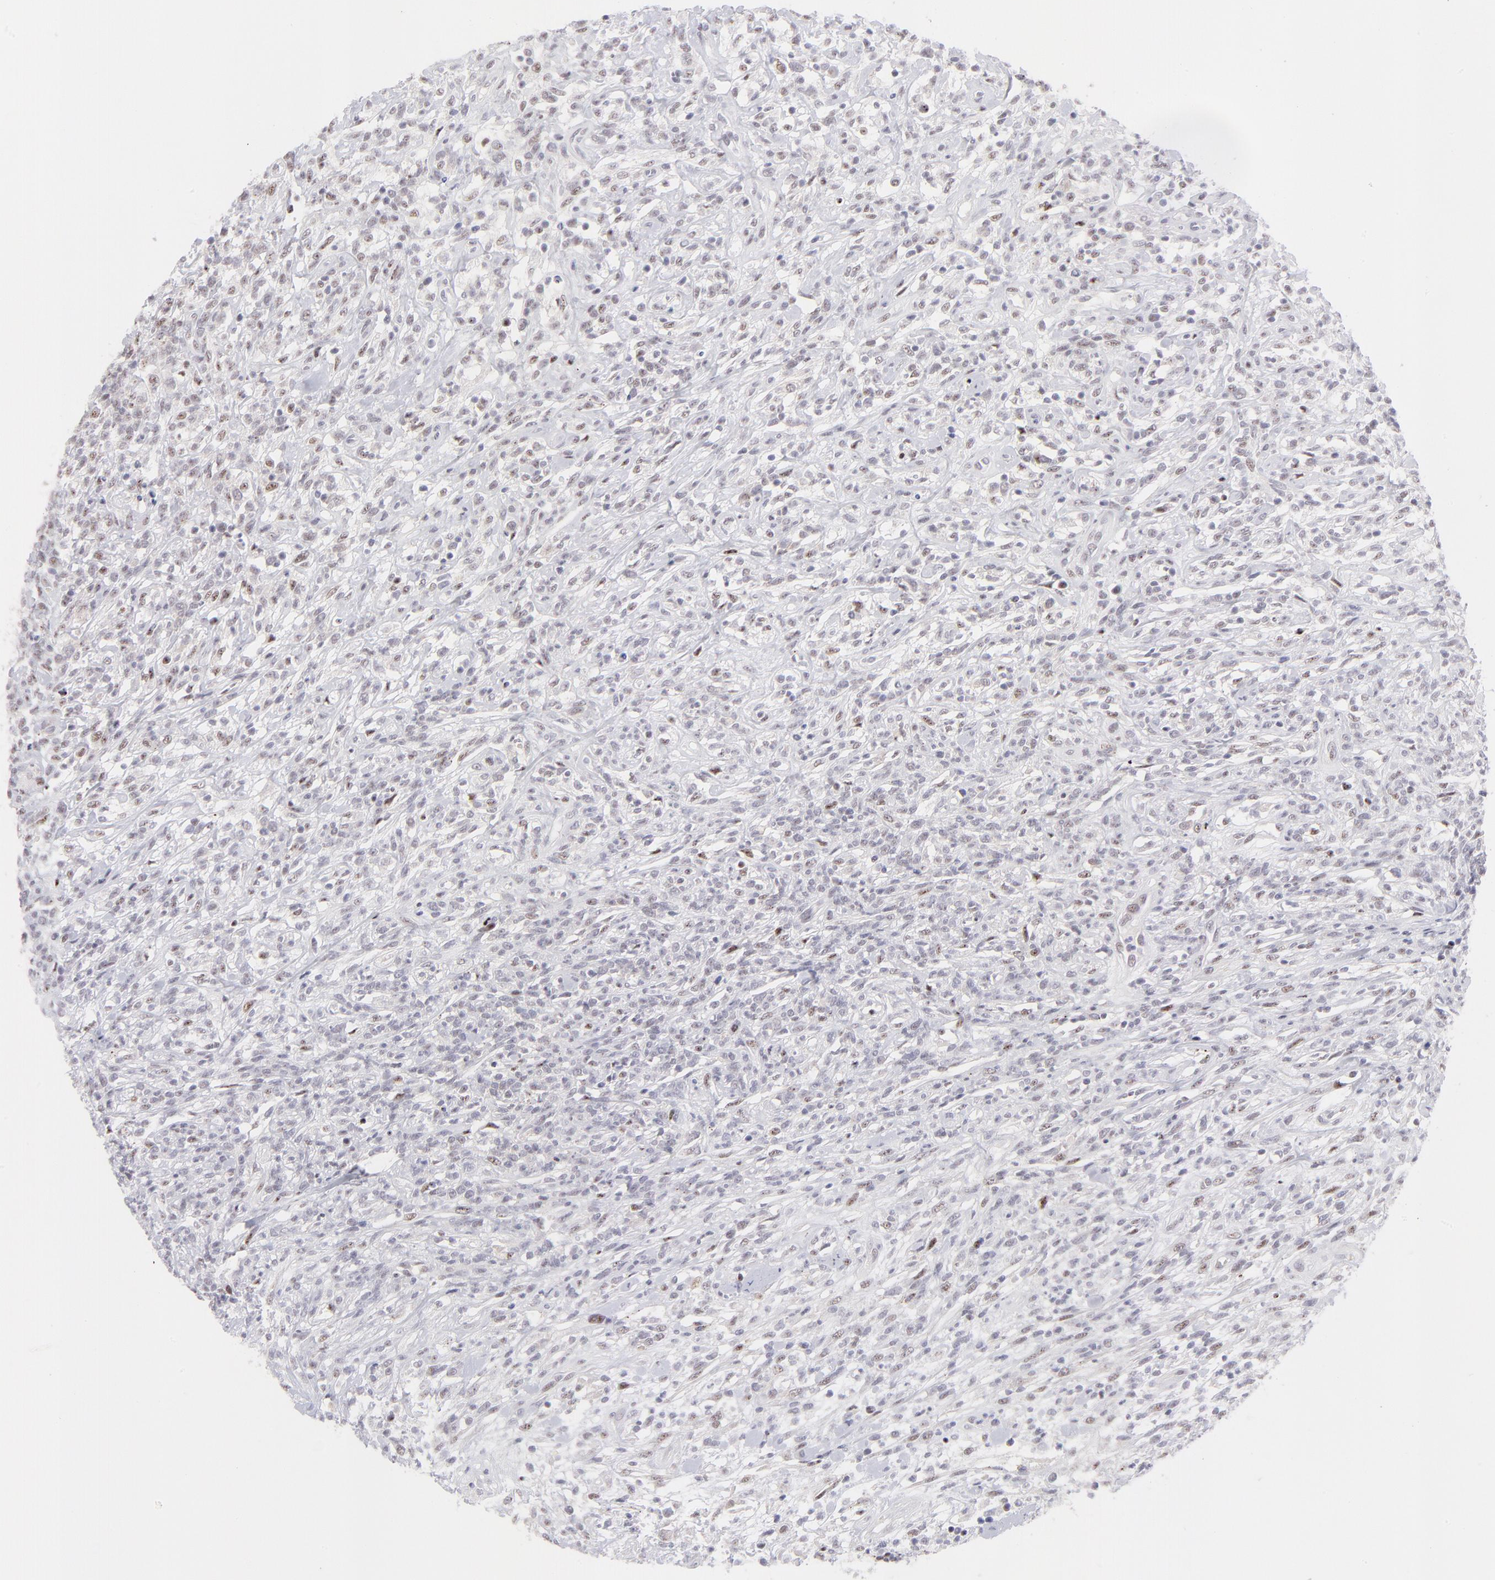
{"staining": {"intensity": "weak", "quantity": "25%-75%", "location": "nuclear"}, "tissue": "lymphoma", "cell_type": "Tumor cells", "image_type": "cancer", "snomed": [{"axis": "morphology", "description": "Malignant lymphoma, non-Hodgkin's type, High grade"}, {"axis": "topography", "description": "Lymph node"}], "caption": "High-grade malignant lymphoma, non-Hodgkin's type stained with DAB (3,3'-diaminobenzidine) immunohistochemistry demonstrates low levels of weak nuclear expression in approximately 25%-75% of tumor cells.", "gene": "CDC25C", "patient": {"sex": "female", "age": 73}}